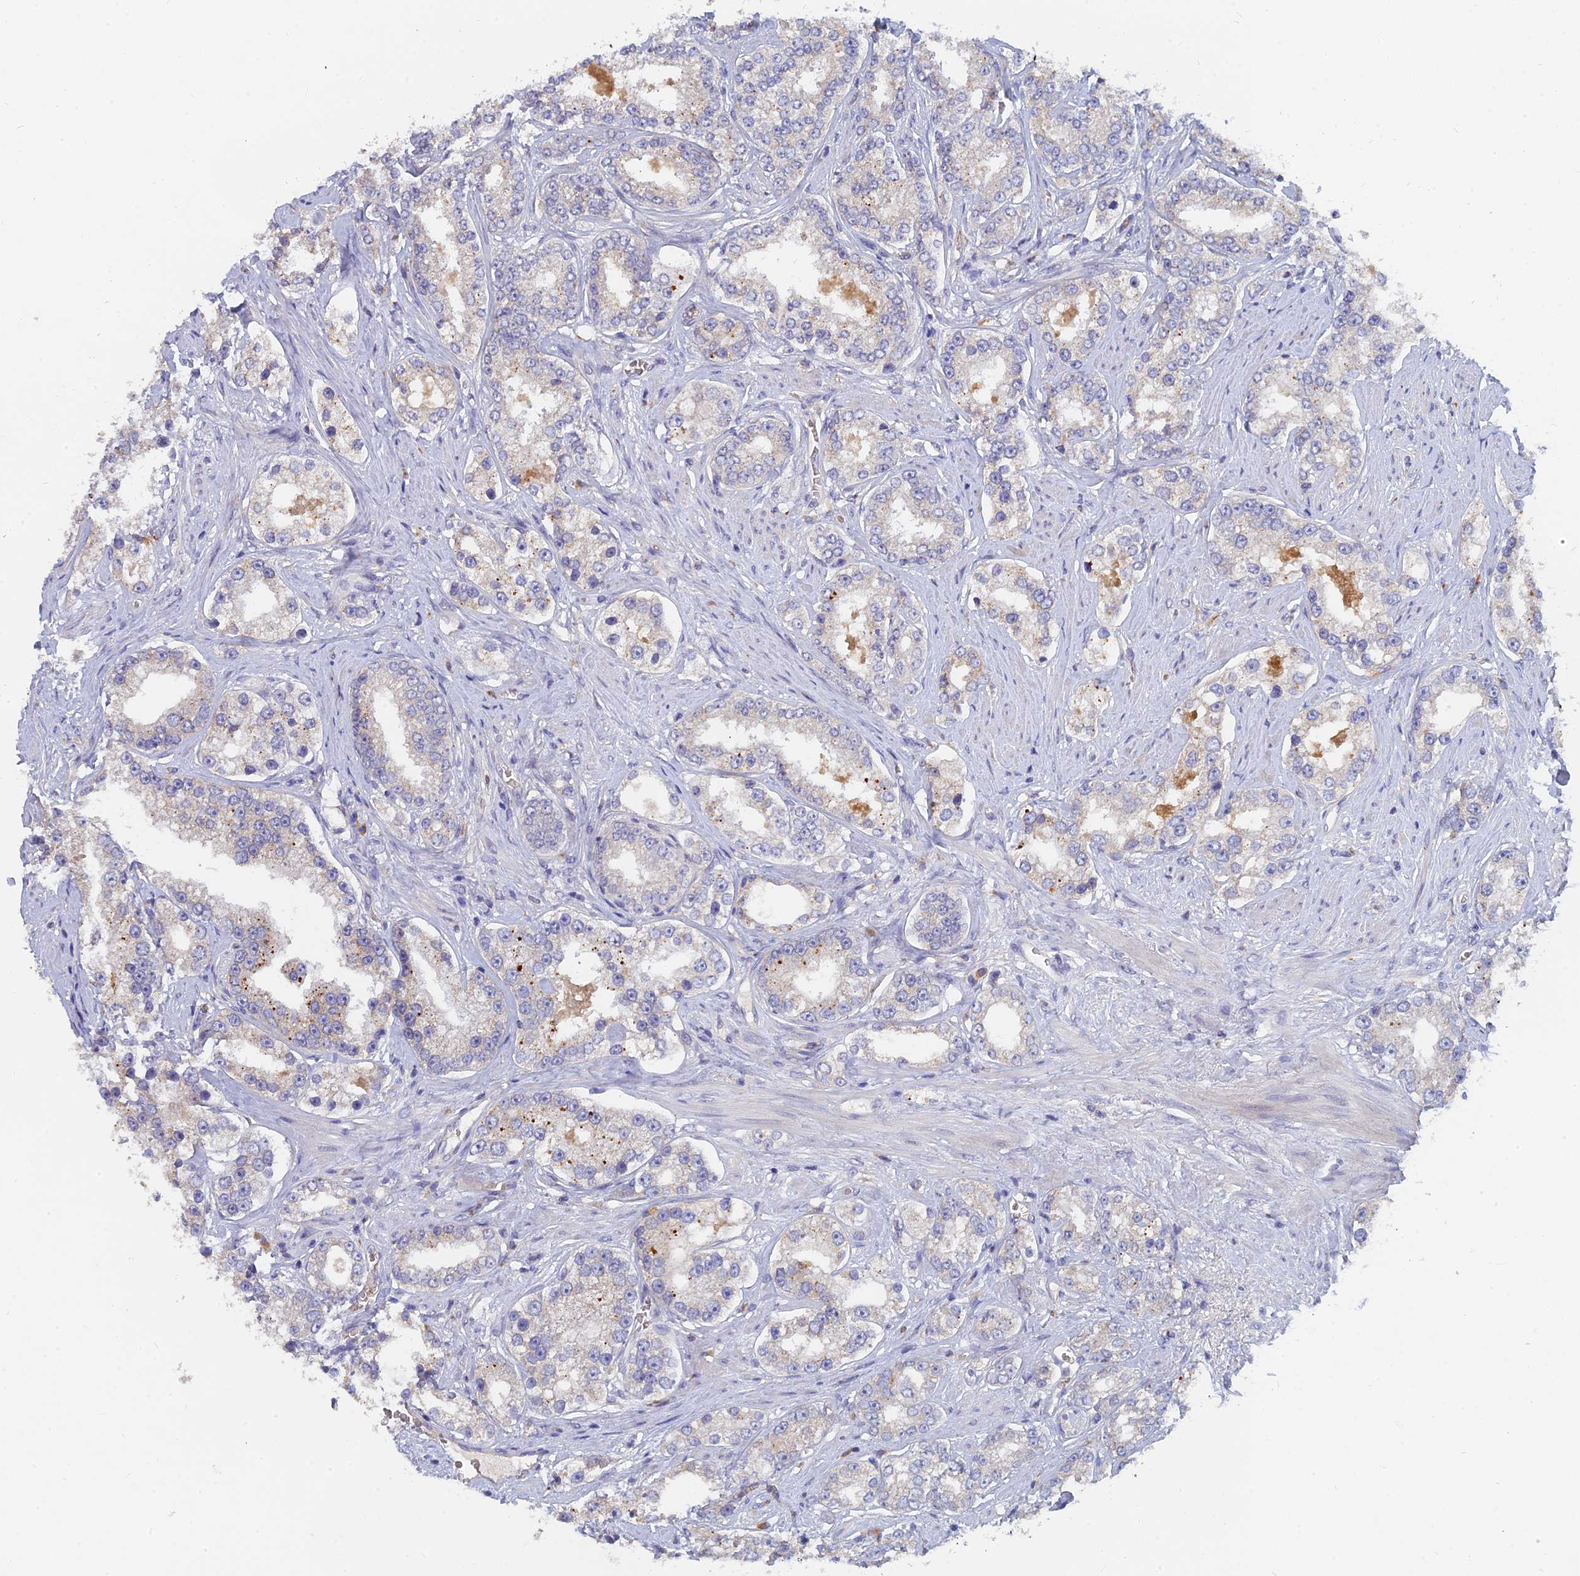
{"staining": {"intensity": "negative", "quantity": "none", "location": "none"}, "tissue": "prostate cancer", "cell_type": "Tumor cells", "image_type": "cancer", "snomed": [{"axis": "morphology", "description": "Normal tissue, NOS"}, {"axis": "morphology", "description": "Adenocarcinoma, High grade"}, {"axis": "topography", "description": "Prostate"}], "caption": "High power microscopy image of an immunohistochemistry (IHC) image of prostate cancer, revealing no significant positivity in tumor cells.", "gene": "ARRDC1", "patient": {"sex": "male", "age": 83}}